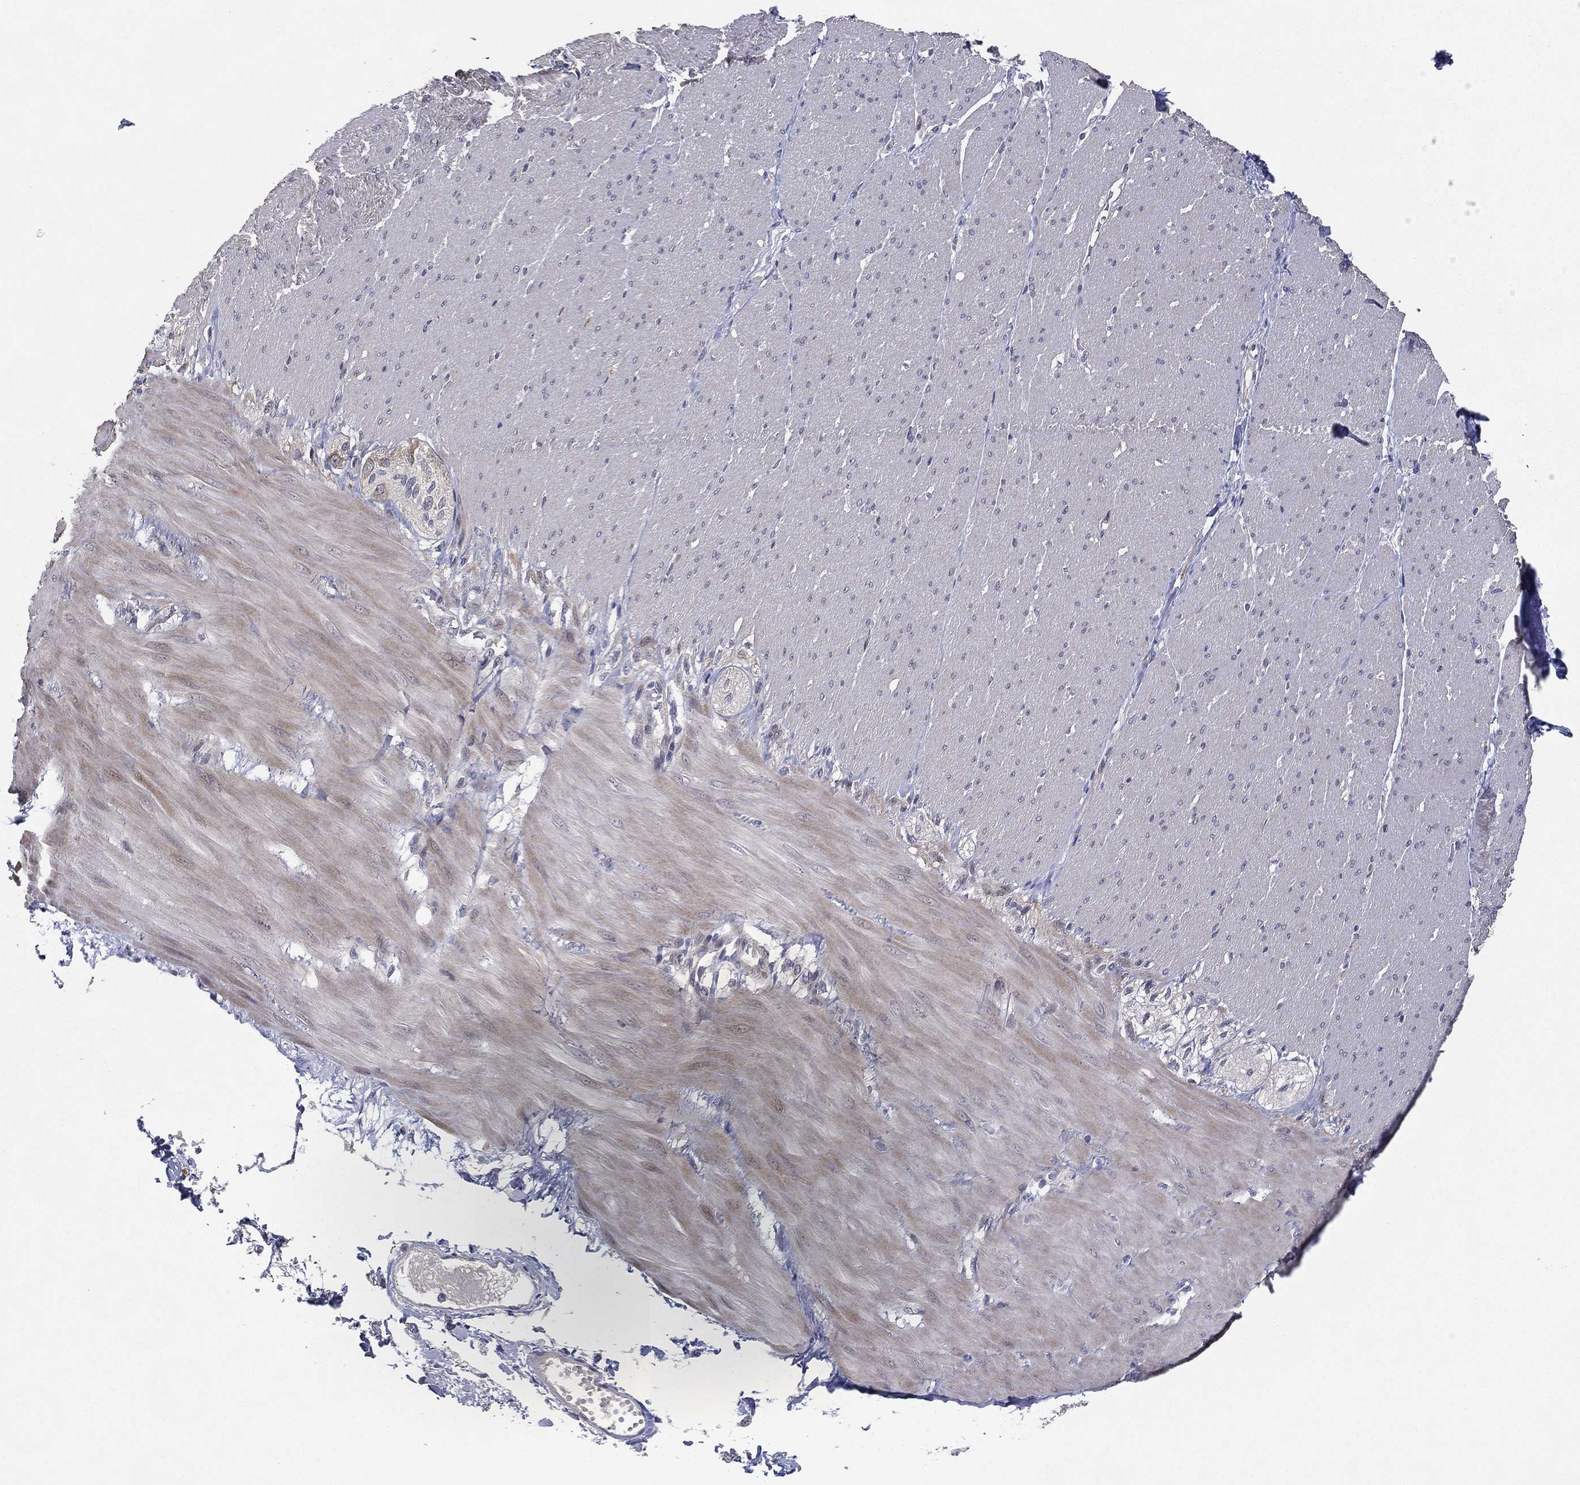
{"staining": {"intensity": "negative", "quantity": "none", "location": "none"}, "tissue": "adipose tissue", "cell_type": "Adipocytes", "image_type": "normal", "snomed": [{"axis": "morphology", "description": "Normal tissue, NOS"}, {"axis": "topography", "description": "Smooth muscle"}, {"axis": "topography", "description": "Duodenum"}, {"axis": "topography", "description": "Peripheral nerve tissue"}], "caption": "Photomicrograph shows no significant protein staining in adipocytes of normal adipose tissue.", "gene": "KAT14", "patient": {"sex": "female", "age": 61}}